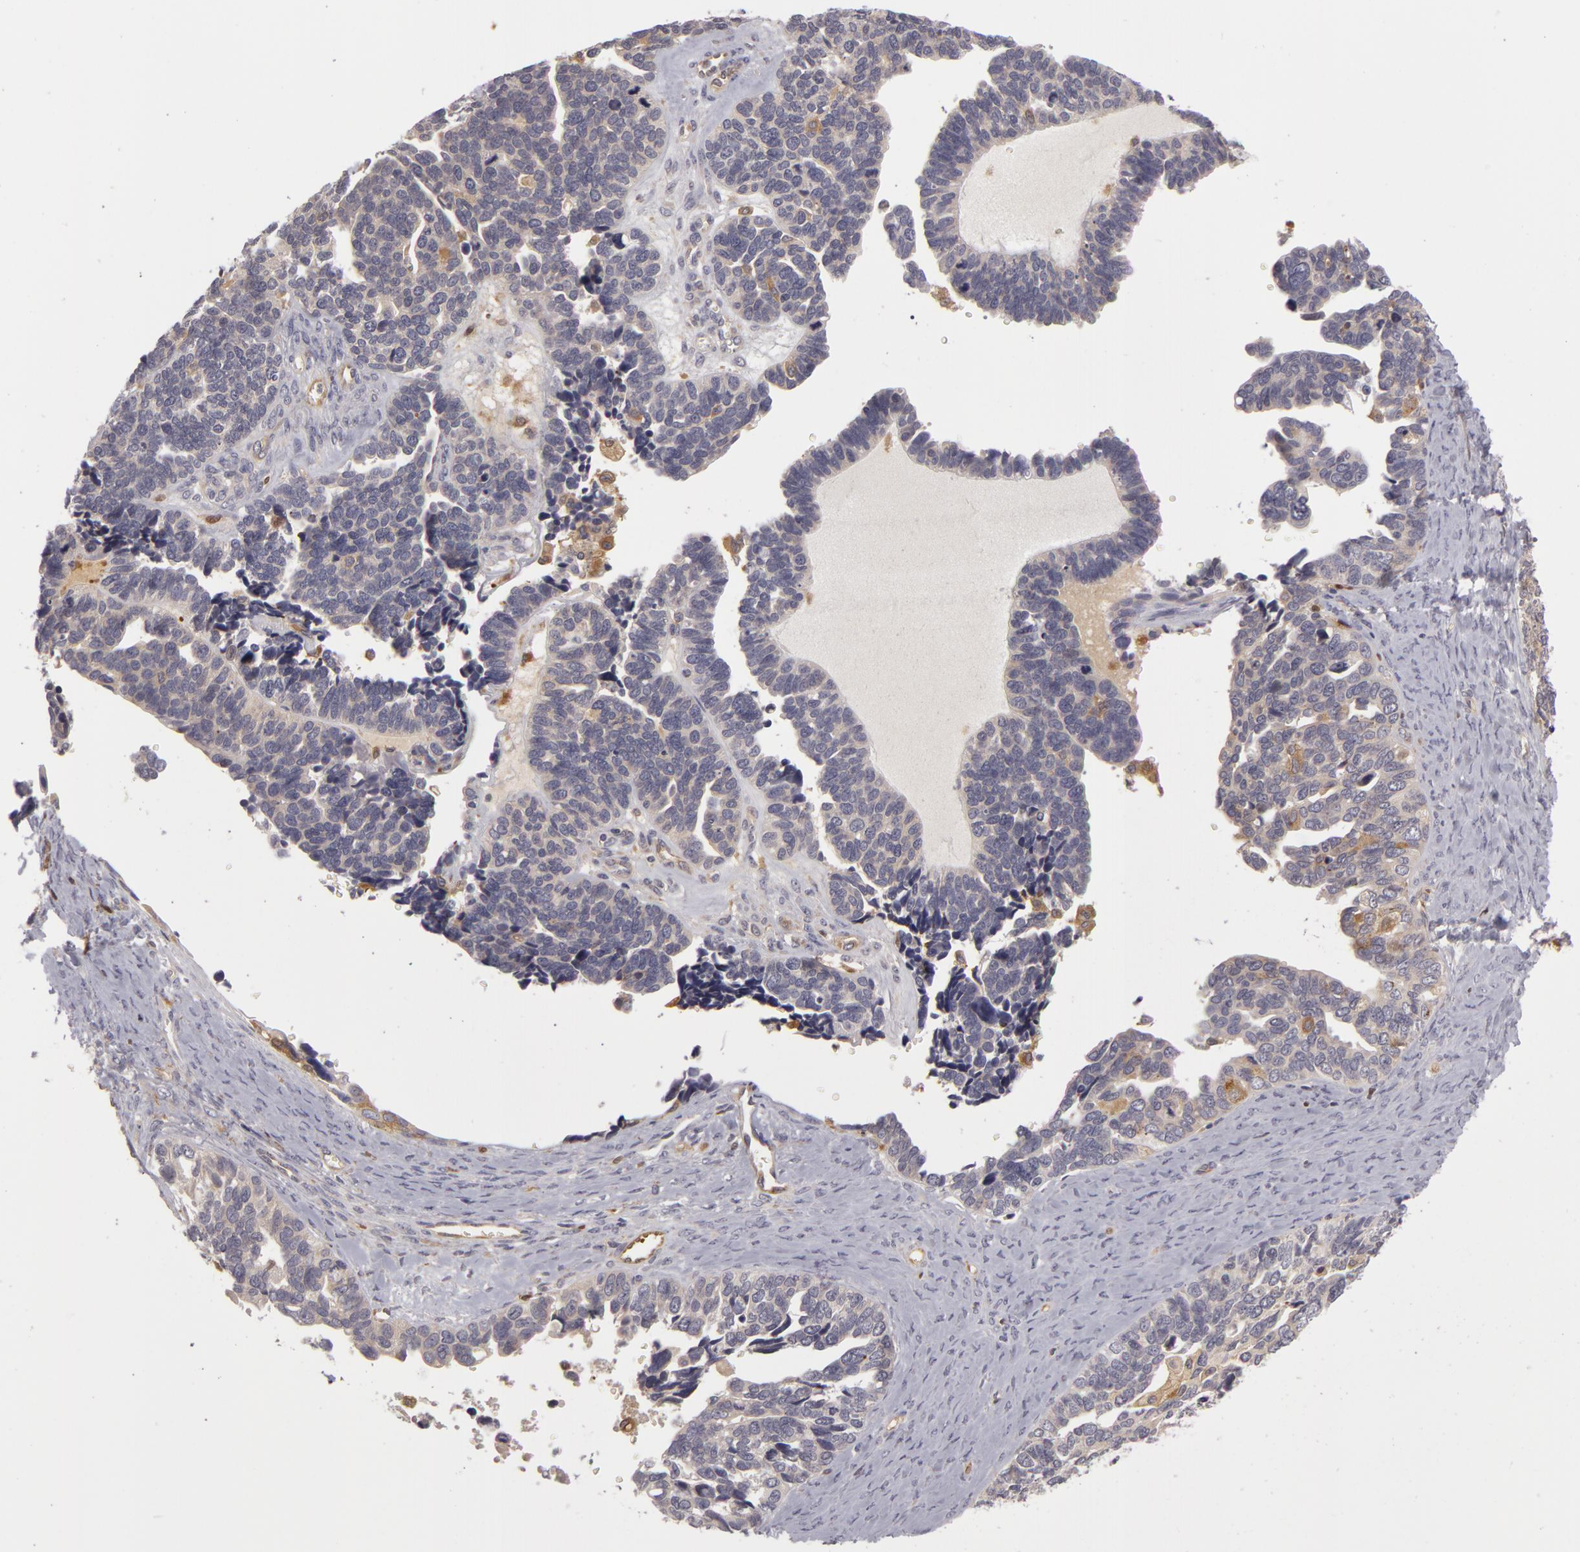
{"staining": {"intensity": "negative", "quantity": "none", "location": "none"}, "tissue": "ovarian cancer", "cell_type": "Tumor cells", "image_type": "cancer", "snomed": [{"axis": "morphology", "description": "Cystadenocarcinoma, serous, NOS"}, {"axis": "topography", "description": "Ovary"}], "caption": "This is an immunohistochemistry photomicrograph of ovarian cancer (serous cystadenocarcinoma). There is no expression in tumor cells.", "gene": "ZNF229", "patient": {"sex": "female", "age": 77}}